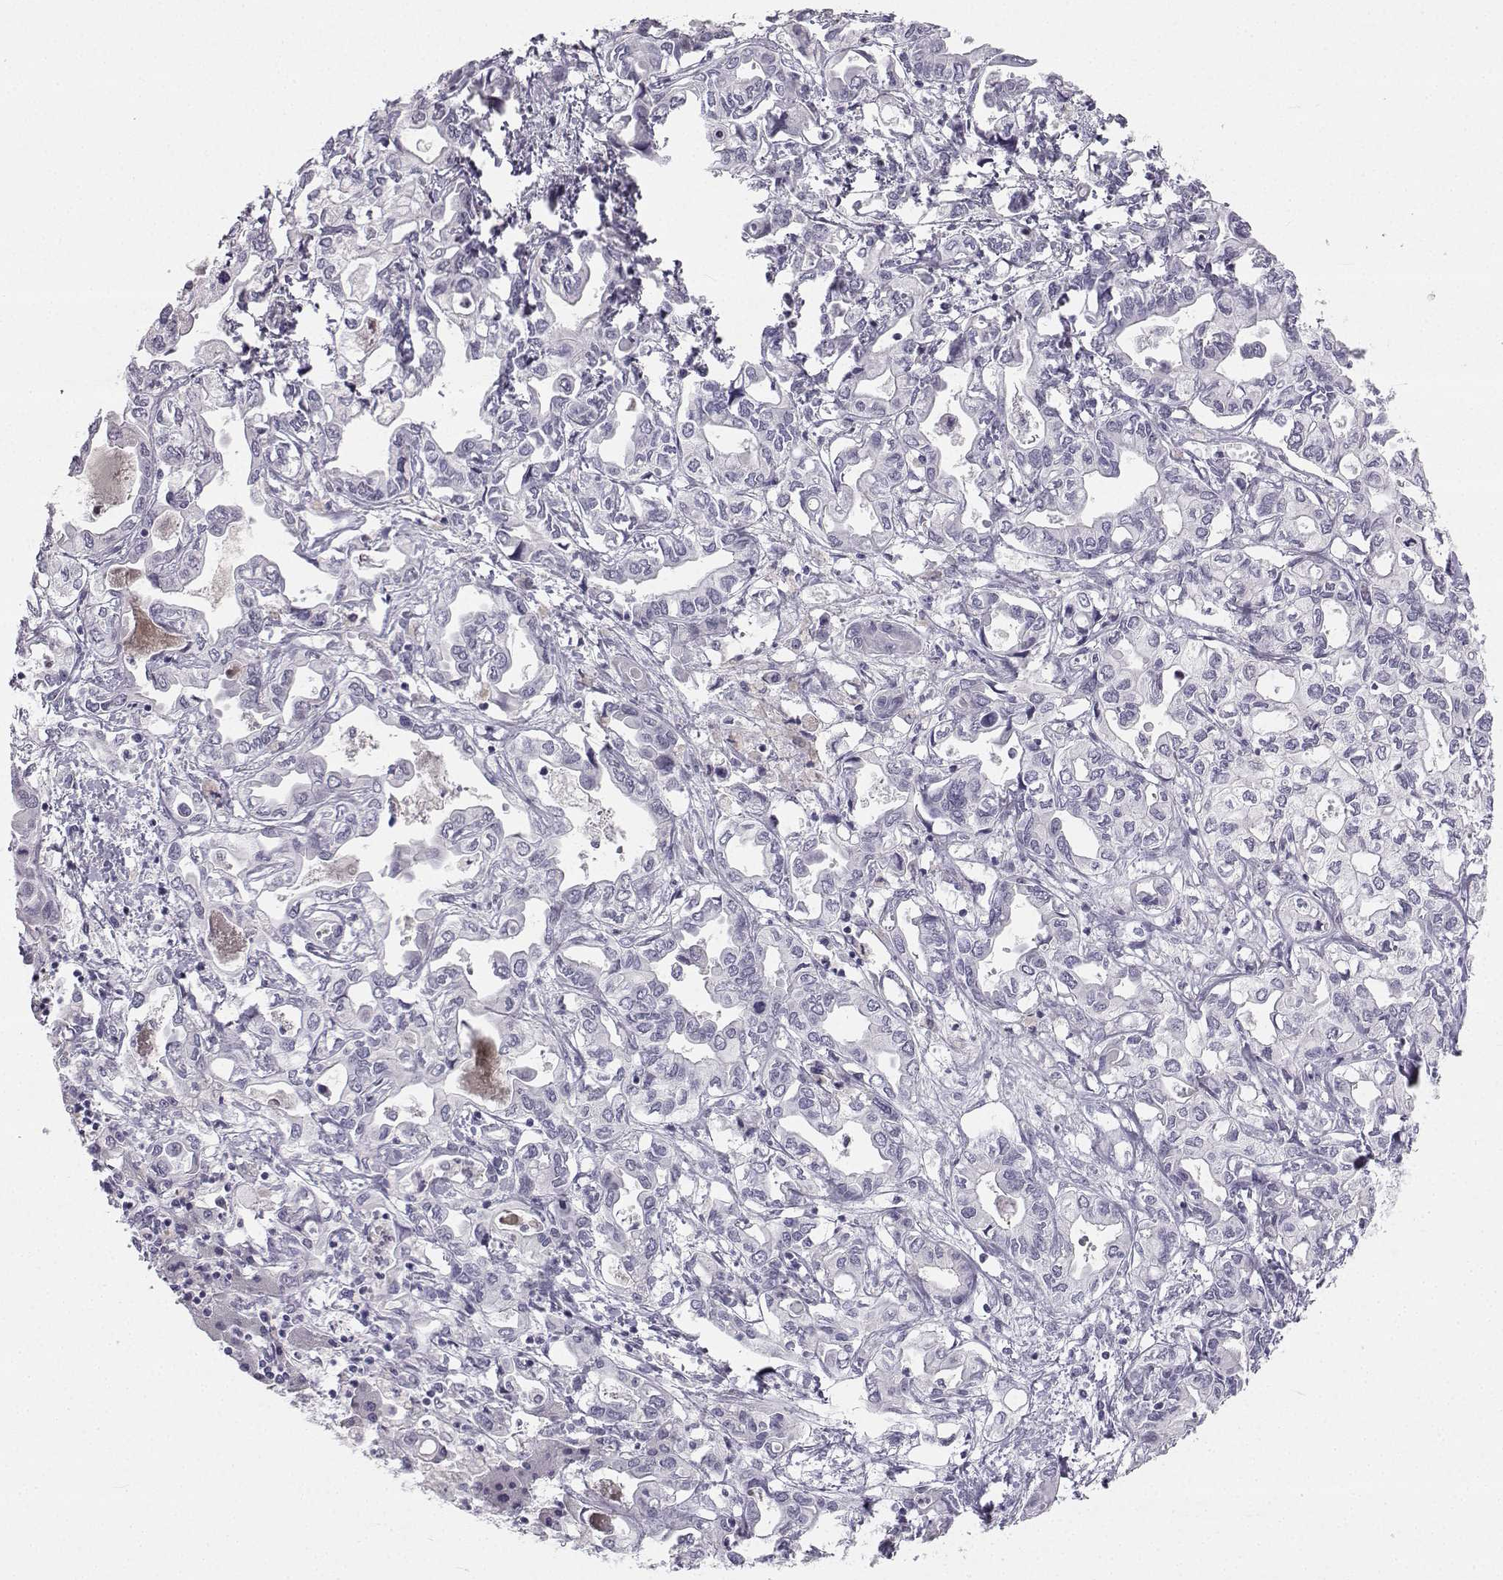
{"staining": {"intensity": "negative", "quantity": "none", "location": "none"}, "tissue": "liver cancer", "cell_type": "Tumor cells", "image_type": "cancer", "snomed": [{"axis": "morphology", "description": "Cholangiocarcinoma"}, {"axis": "topography", "description": "Liver"}], "caption": "IHC micrograph of neoplastic tissue: liver cancer stained with DAB (3,3'-diaminobenzidine) displays no significant protein expression in tumor cells.", "gene": "SYCE1", "patient": {"sex": "female", "age": 64}}